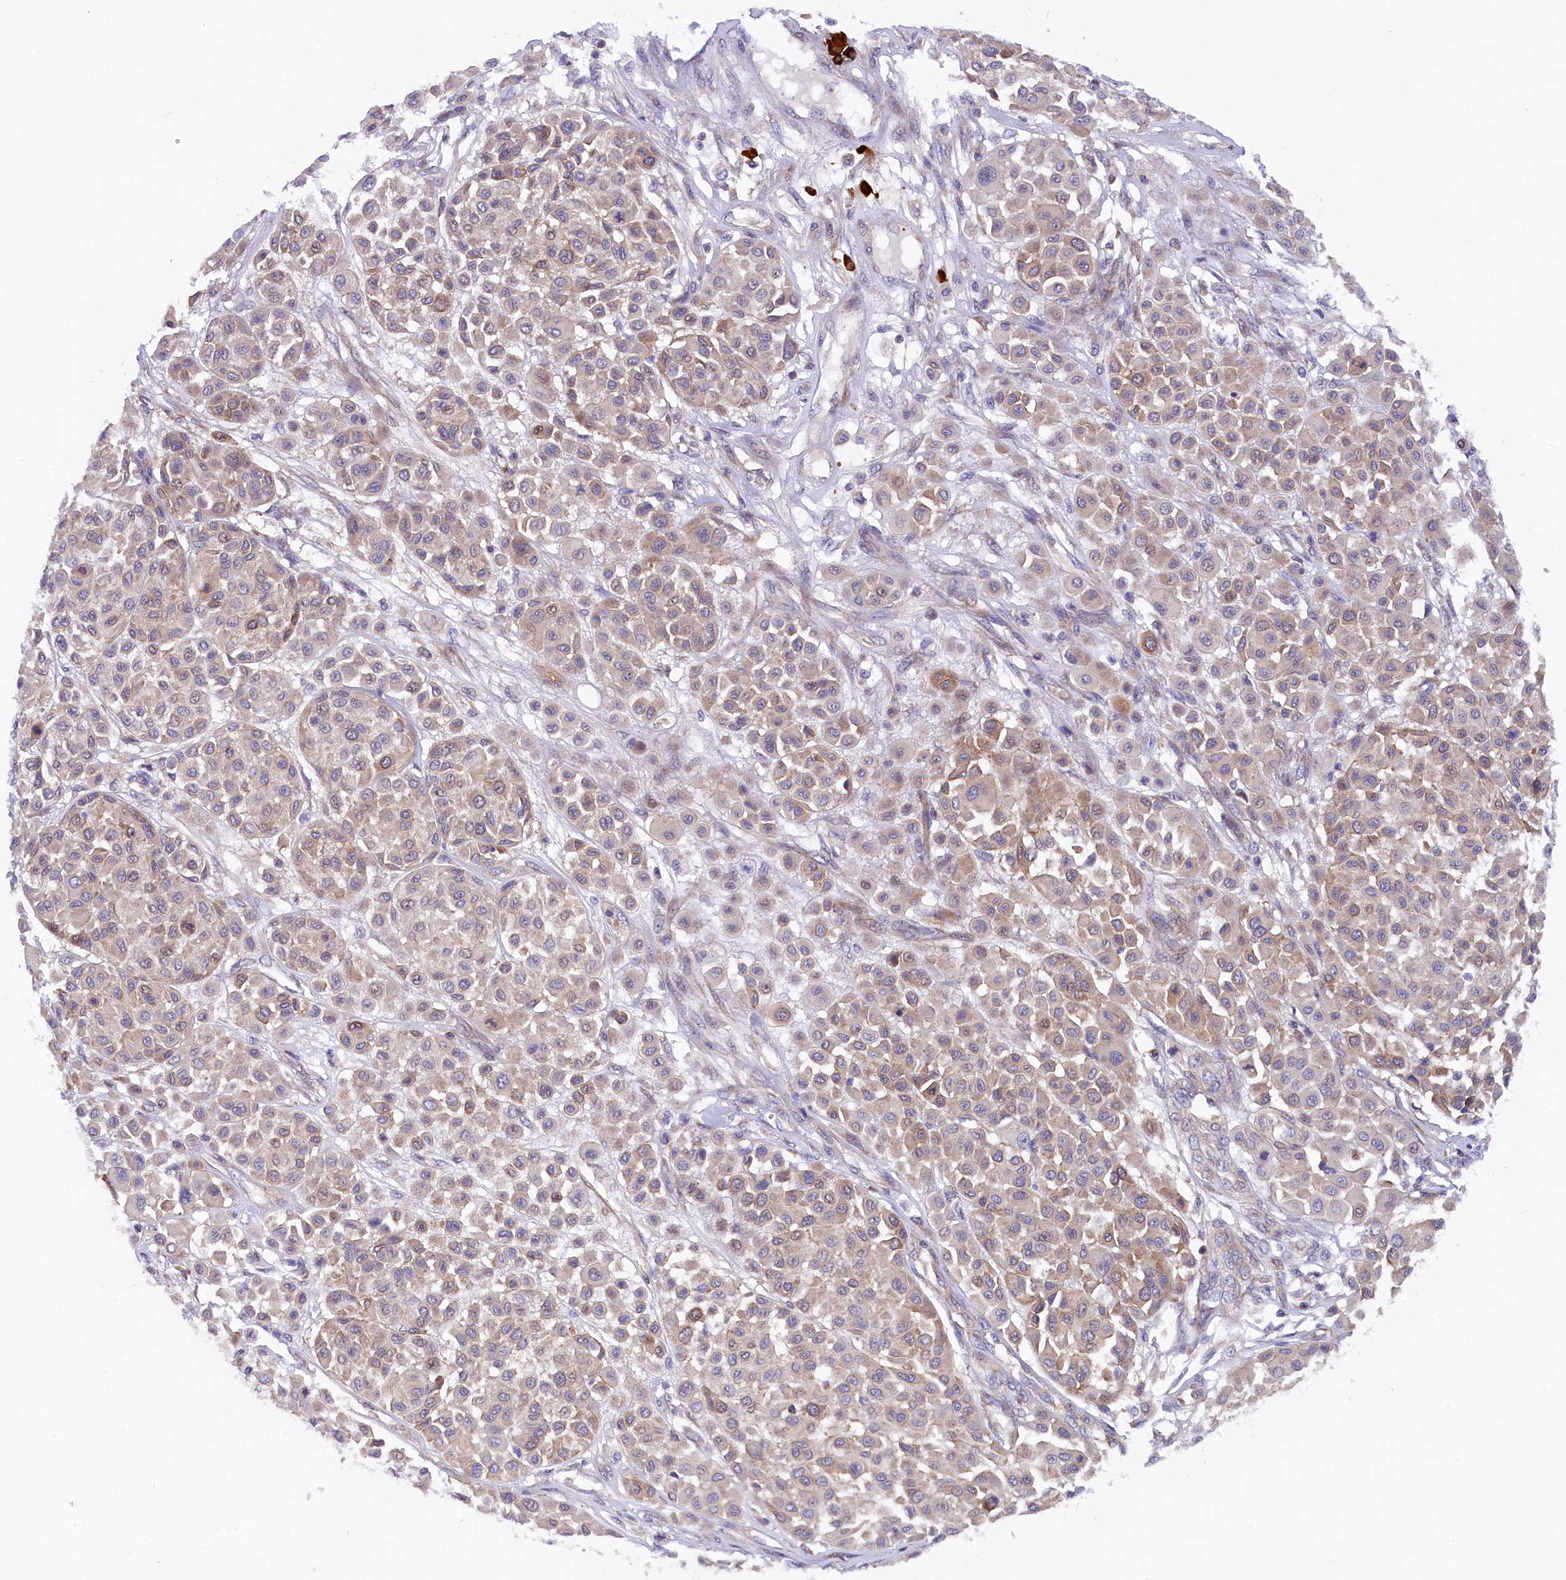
{"staining": {"intensity": "weak", "quantity": "25%-75%", "location": "cytoplasmic/membranous"}, "tissue": "melanoma", "cell_type": "Tumor cells", "image_type": "cancer", "snomed": [{"axis": "morphology", "description": "Malignant melanoma, Metastatic site"}, {"axis": "topography", "description": "Soft tissue"}], "caption": "DAB (3,3'-diaminobenzidine) immunohistochemical staining of melanoma exhibits weak cytoplasmic/membranous protein expression in about 25%-75% of tumor cells. Using DAB (3,3'-diaminobenzidine) (brown) and hematoxylin (blue) stains, captured at high magnification using brightfield microscopy.", "gene": "JPT2", "patient": {"sex": "male", "age": 41}}